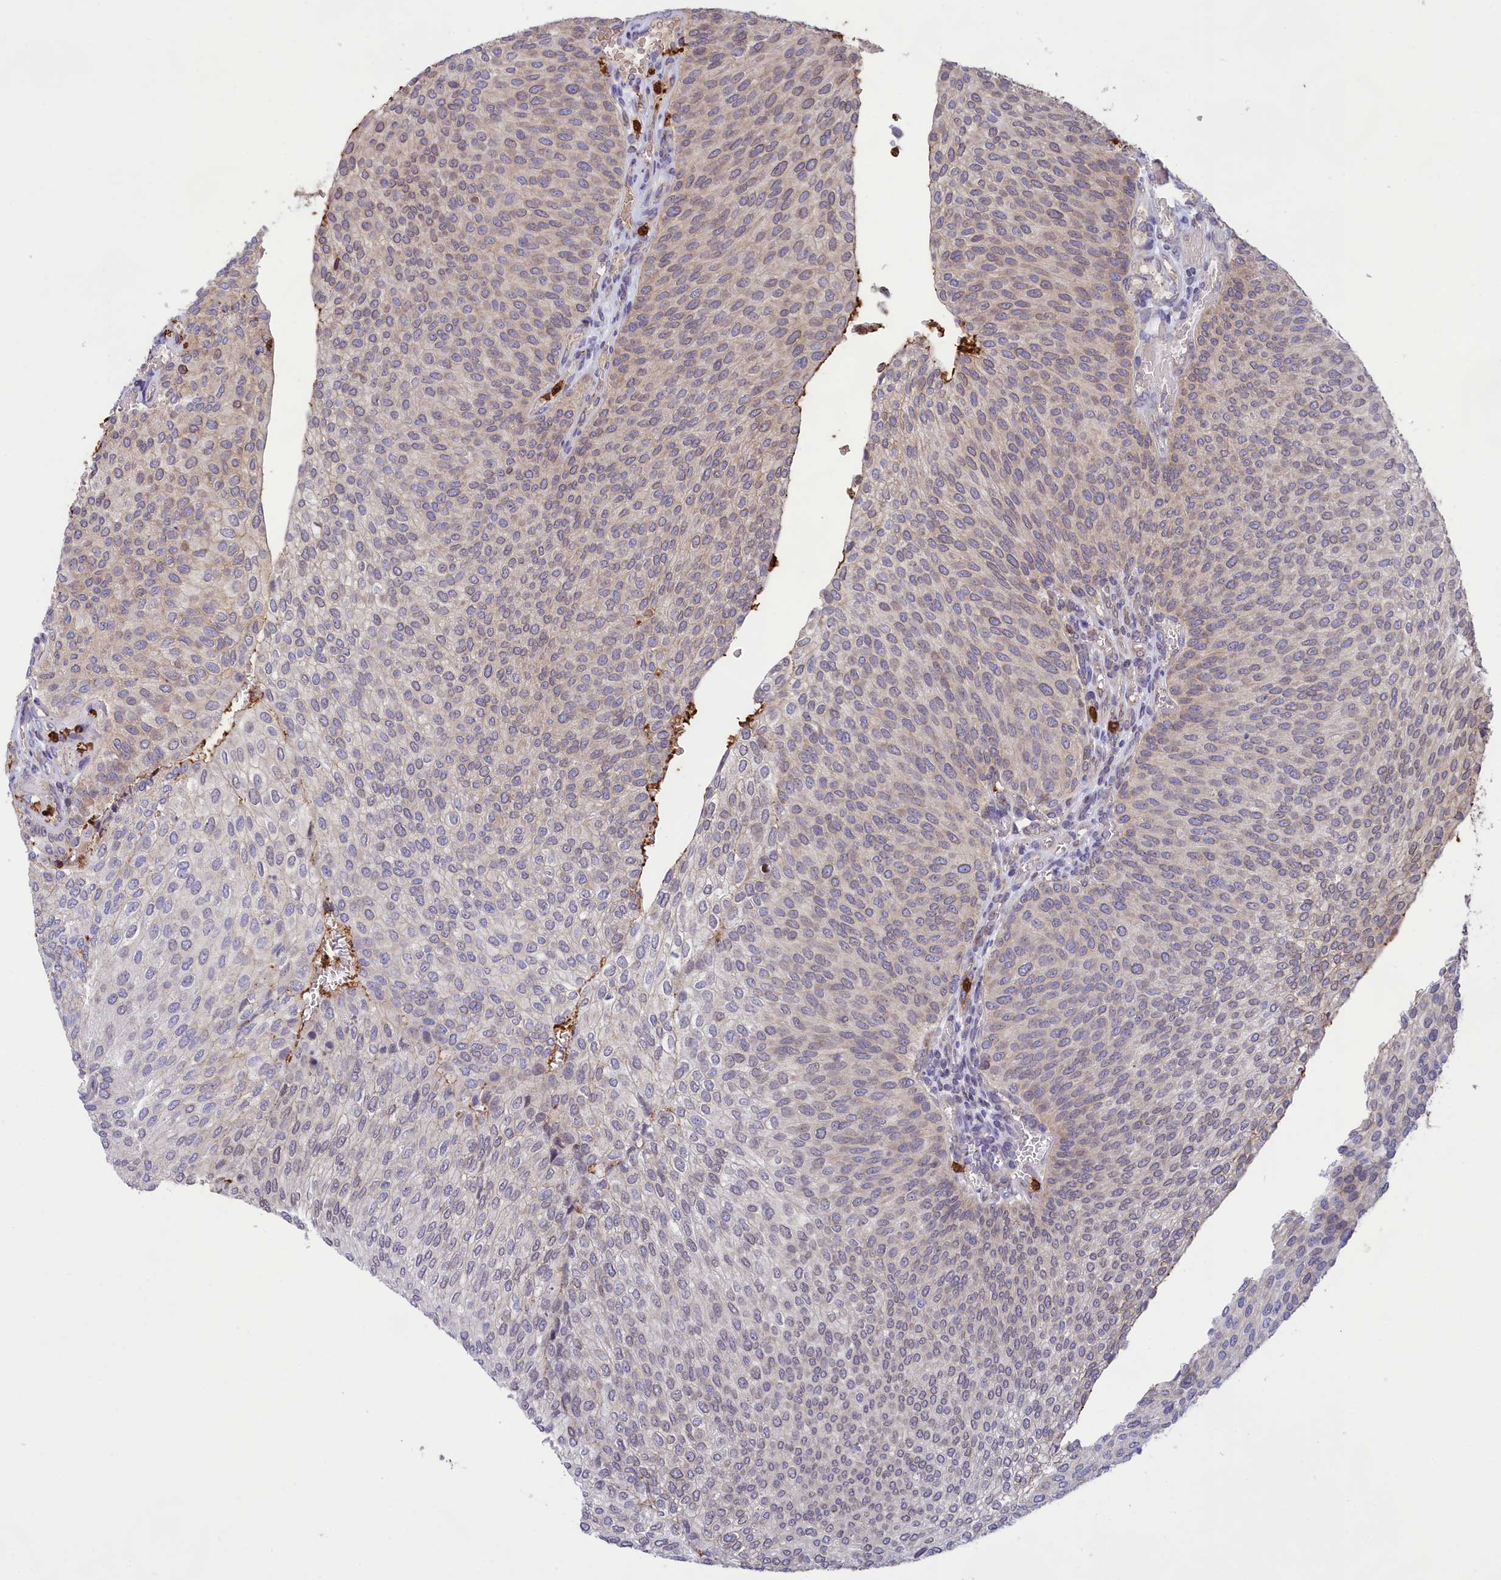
{"staining": {"intensity": "moderate", "quantity": "<25%", "location": "cytoplasmic/membranous"}, "tissue": "urothelial cancer", "cell_type": "Tumor cells", "image_type": "cancer", "snomed": [{"axis": "morphology", "description": "Urothelial carcinoma, High grade"}, {"axis": "topography", "description": "Urinary bladder"}], "caption": "Protein positivity by IHC shows moderate cytoplasmic/membranous staining in about <25% of tumor cells in high-grade urothelial carcinoma. (DAB IHC, brown staining for protein, blue staining for nuclei).", "gene": "PKHD1L1", "patient": {"sex": "female", "age": 79}}